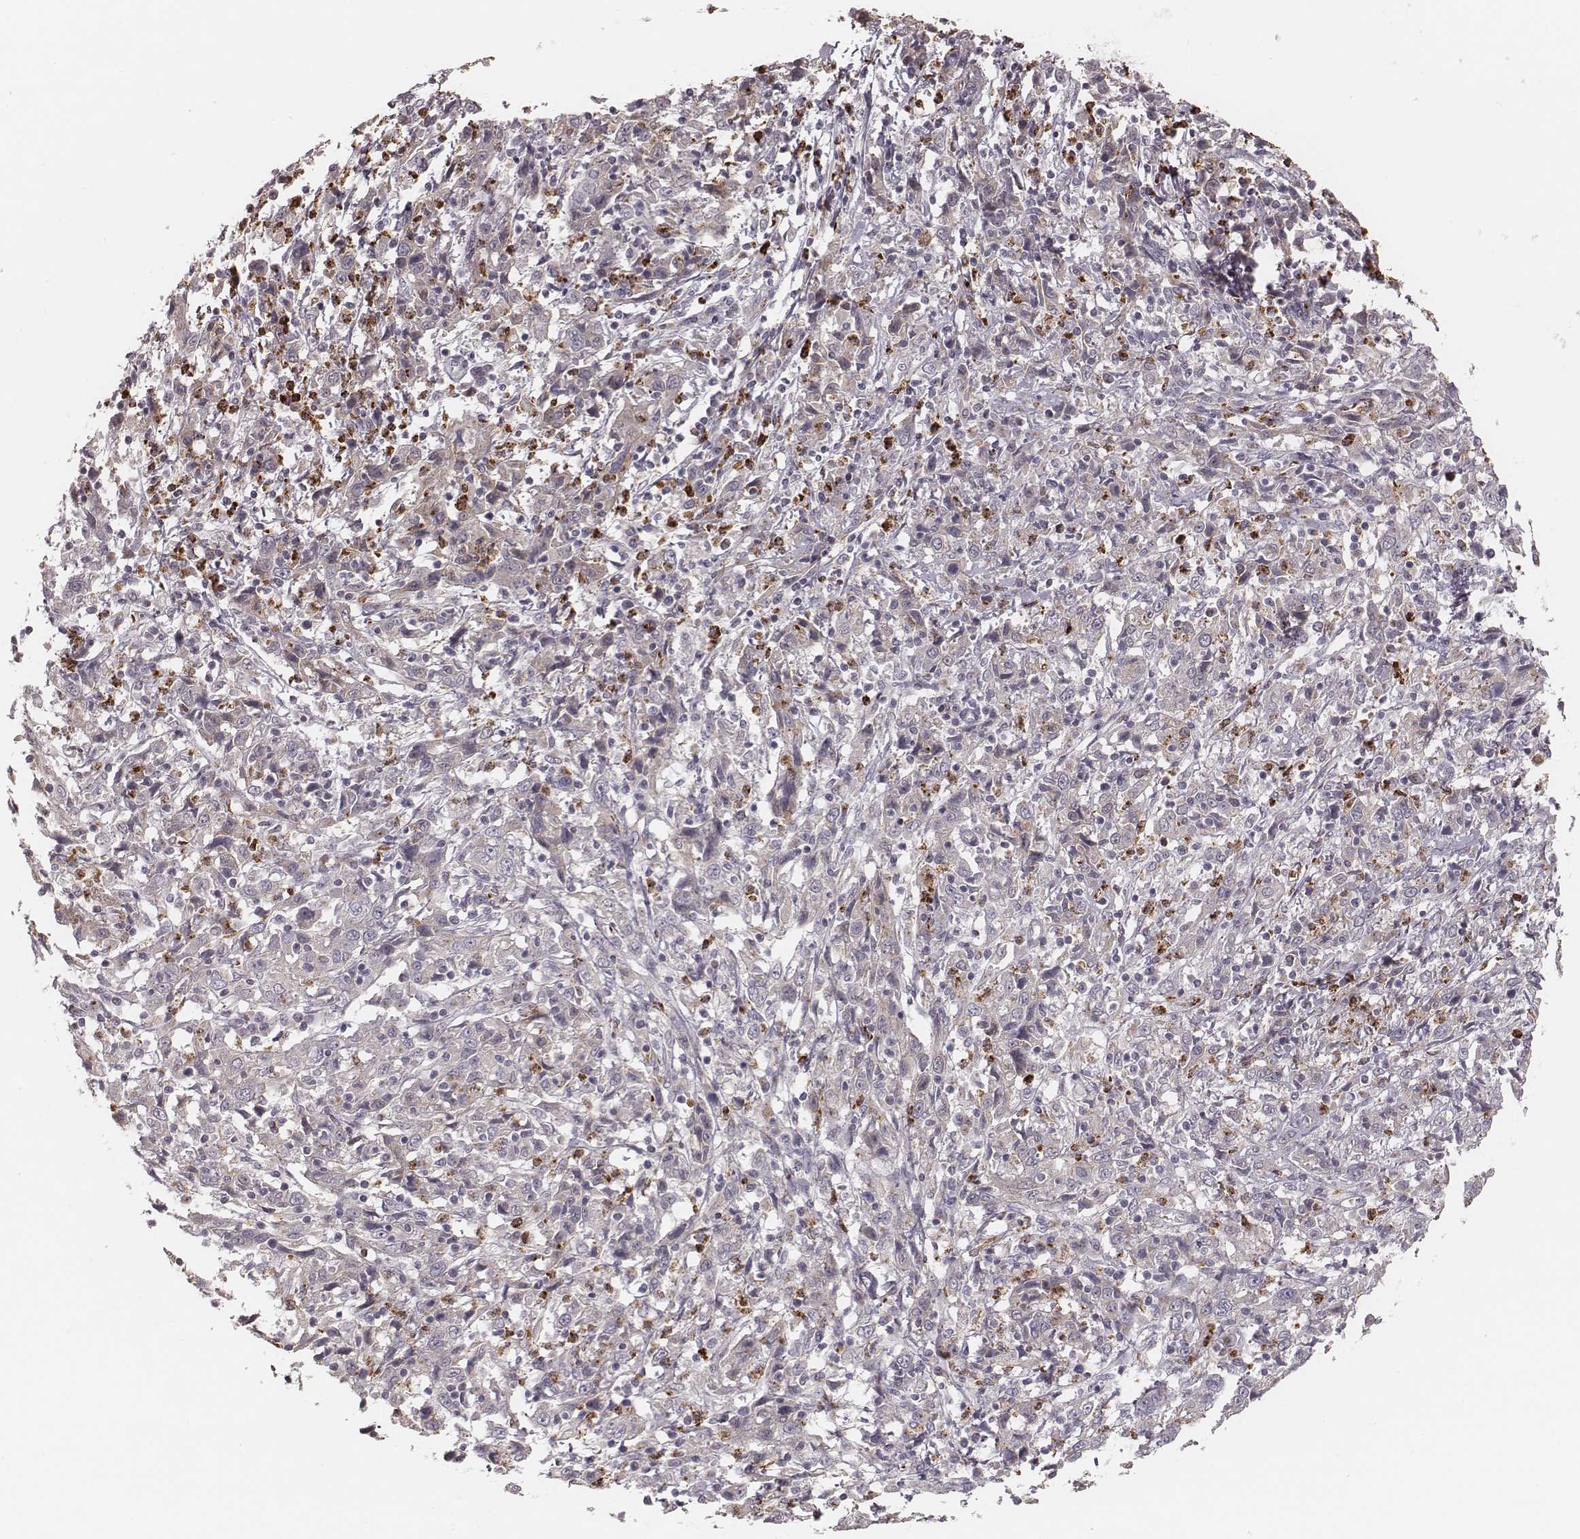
{"staining": {"intensity": "negative", "quantity": "none", "location": "none"}, "tissue": "cervical cancer", "cell_type": "Tumor cells", "image_type": "cancer", "snomed": [{"axis": "morphology", "description": "Squamous cell carcinoma, NOS"}, {"axis": "topography", "description": "Cervix"}], "caption": "Immunohistochemical staining of human cervical cancer (squamous cell carcinoma) reveals no significant expression in tumor cells.", "gene": "ABCA7", "patient": {"sex": "female", "age": 46}}